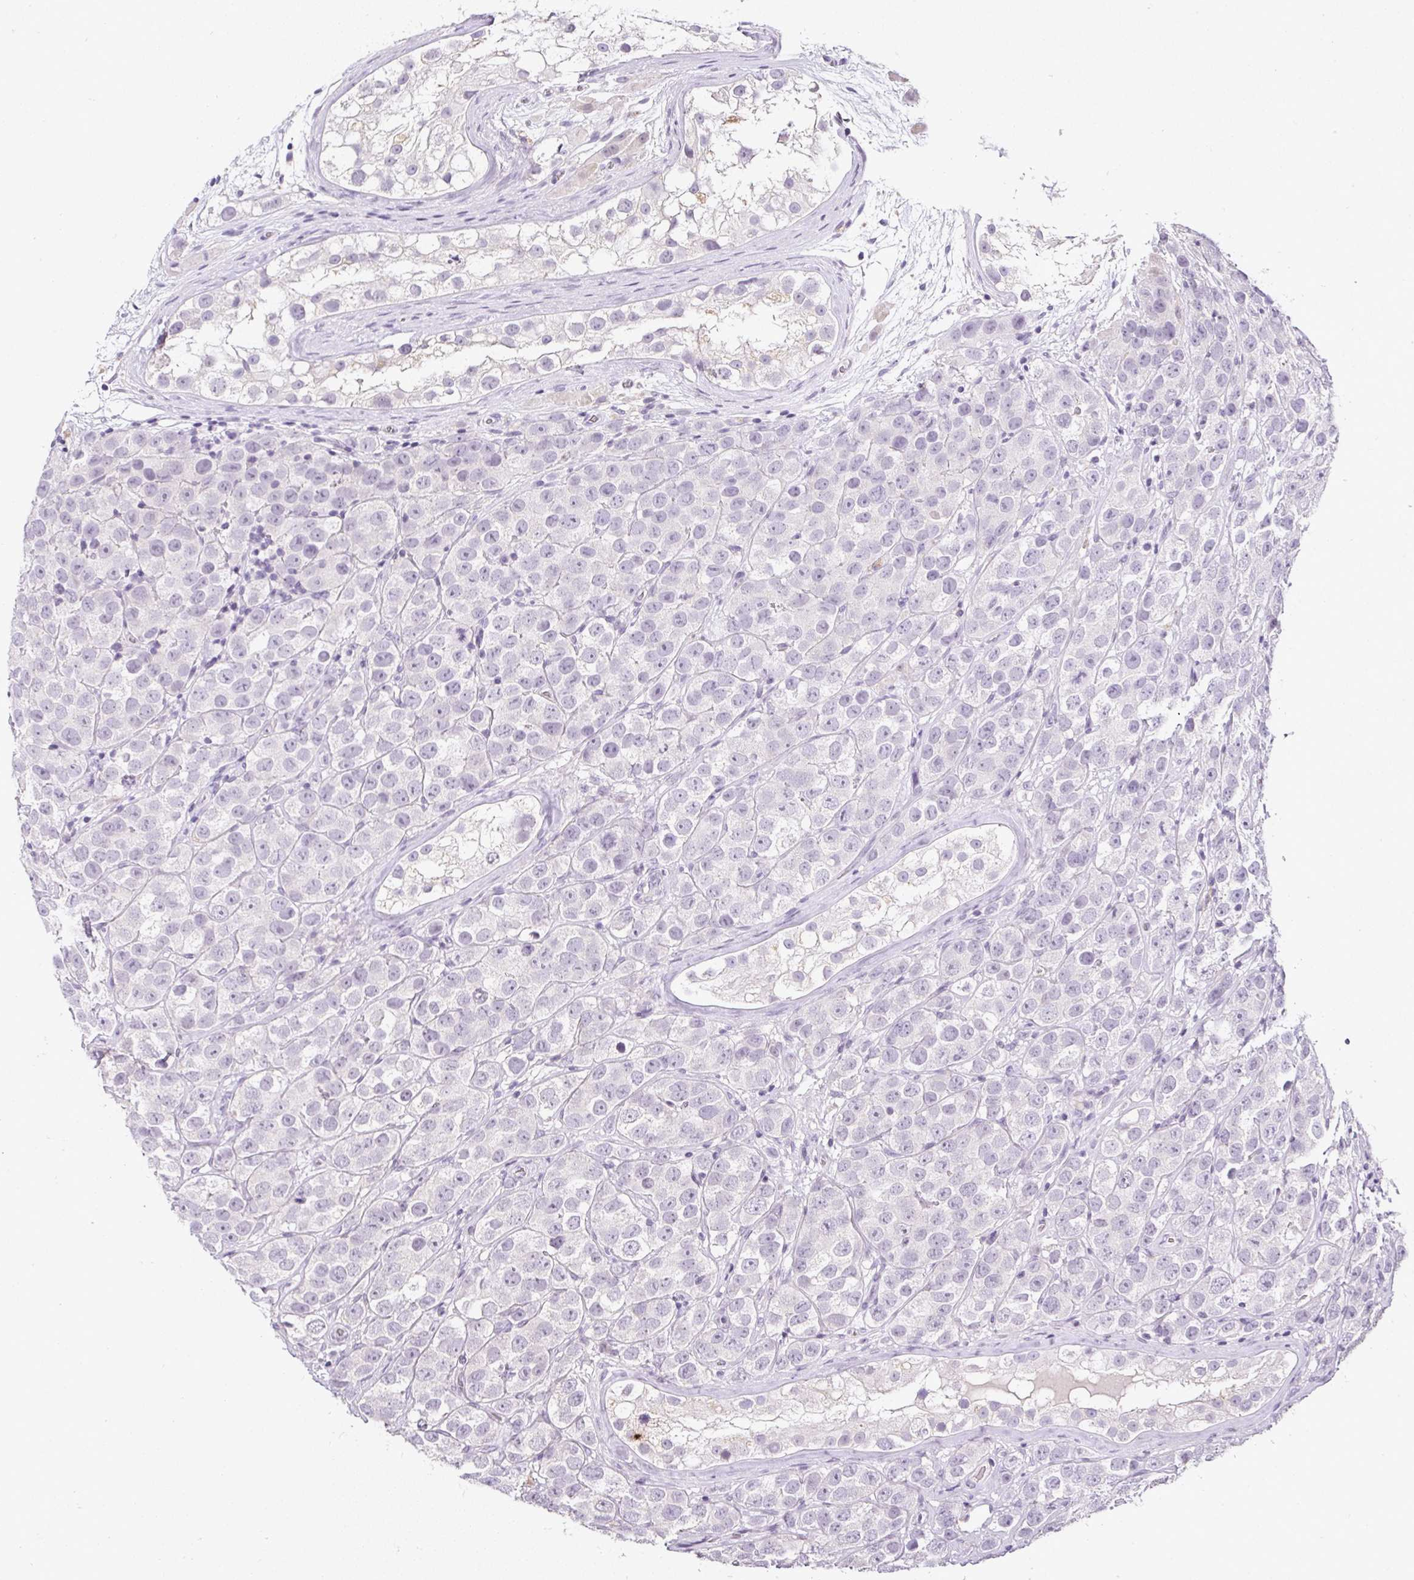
{"staining": {"intensity": "negative", "quantity": "none", "location": "none"}, "tissue": "testis cancer", "cell_type": "Tumor cells", "image_type": "cancer", "snomed": [{"axis": "morphology", "description": "Seminoma, NOS"}, {"axis": "topography", "description": "Testis"}], "caption": "Testis seminoma was stained to show a protein in brown. There is no significant positivity in tumor cells.", "gene": "SERPINB3", "patient": {"sex": "male", "age": 28}}